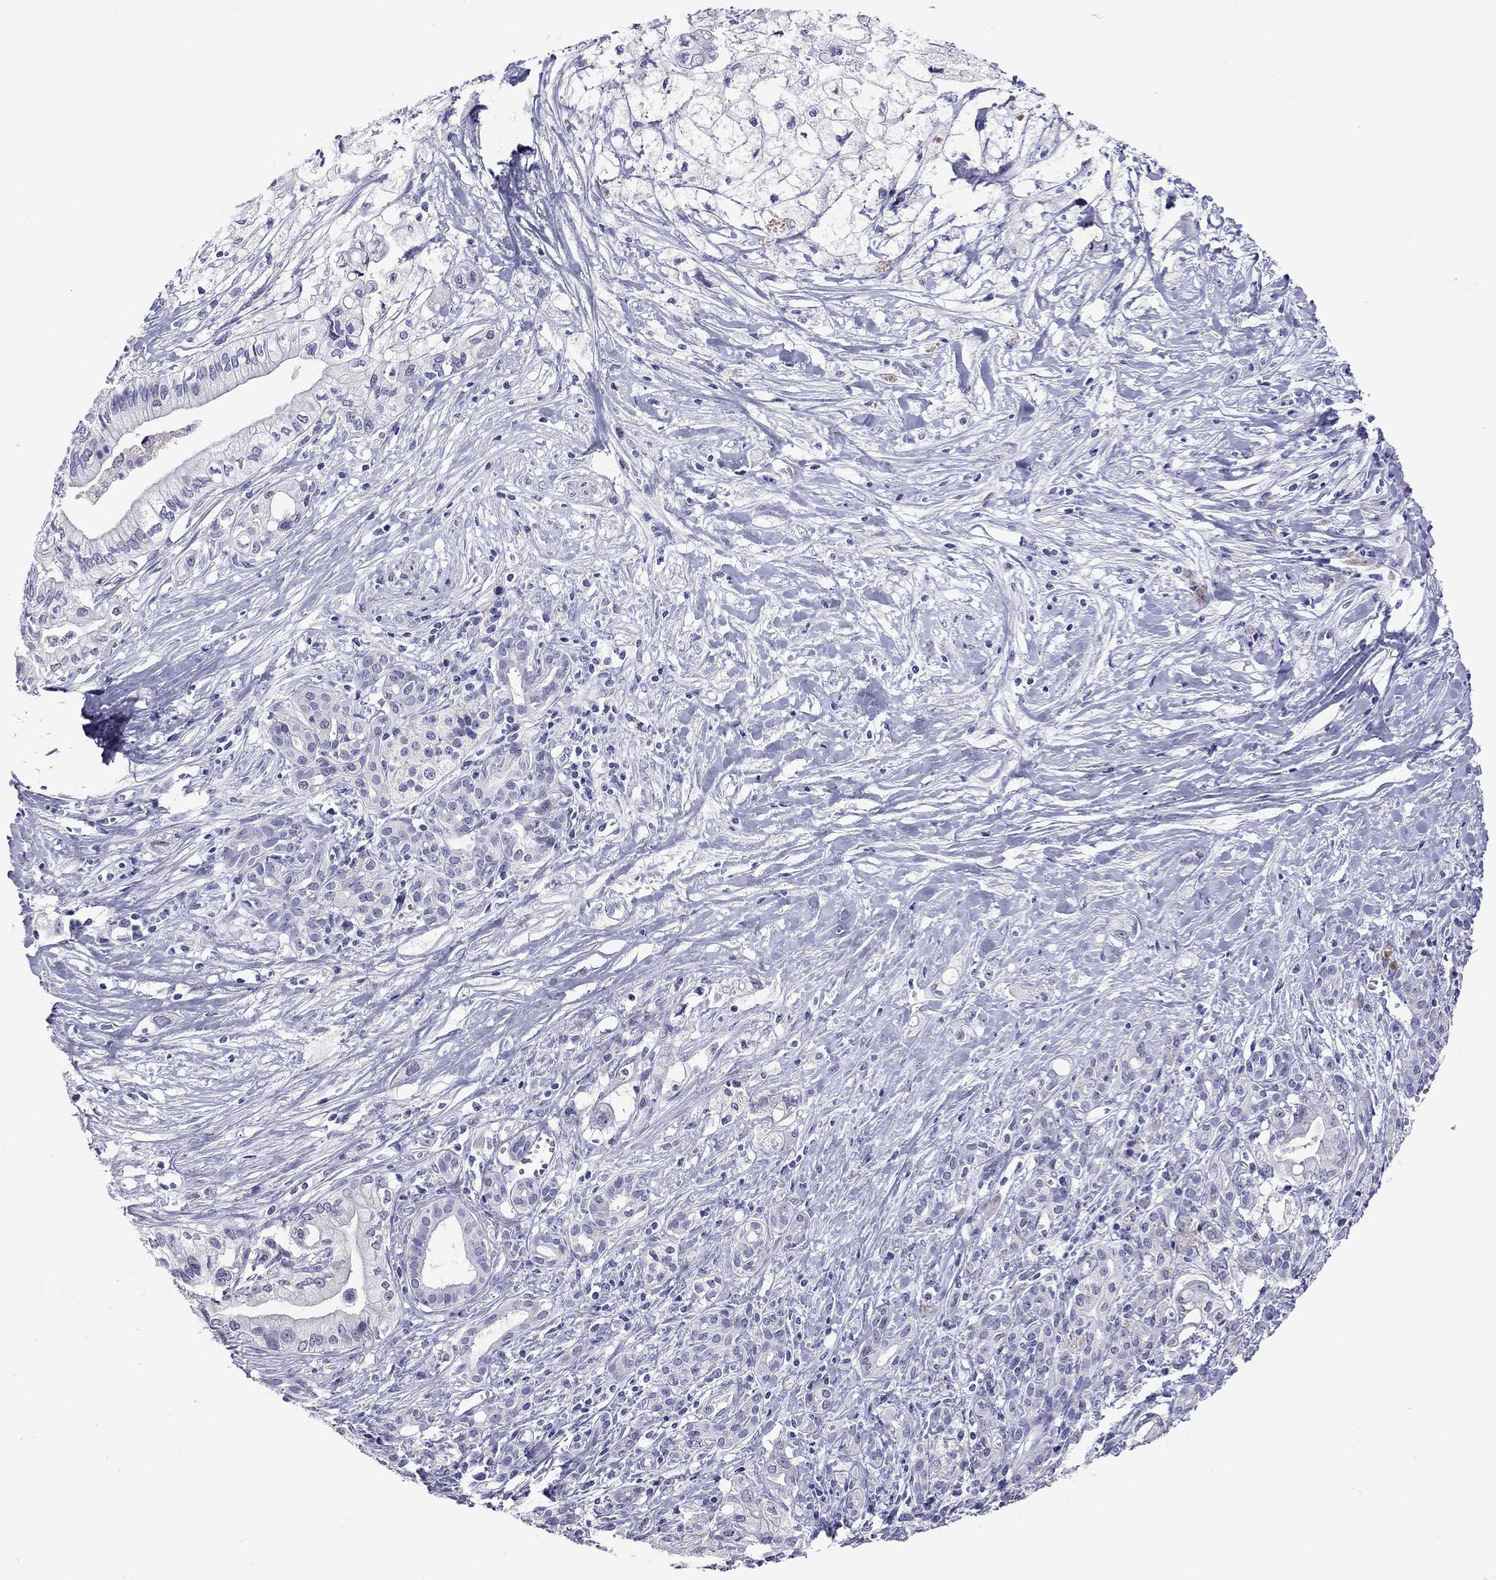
{"staining": {"intensity": "negative", "quantity": "none", "location": "none"}, "tissue": "pancreatic cancer", "cell_type": "Tumor cells", "image_type": "cancer", "snomed": [{"axis": "morphology", "description": "Adenocarcinoma, NOS"}, {"axis": "topography", "description": "Pancreas"}], "caption": "Human pancreatic adenocarcinoma stained for a protein using immunohistochemistry shows no positivity in tumor cells.", "gene": "ARMC12", "patient": {"sex": "male", "age": 71}}